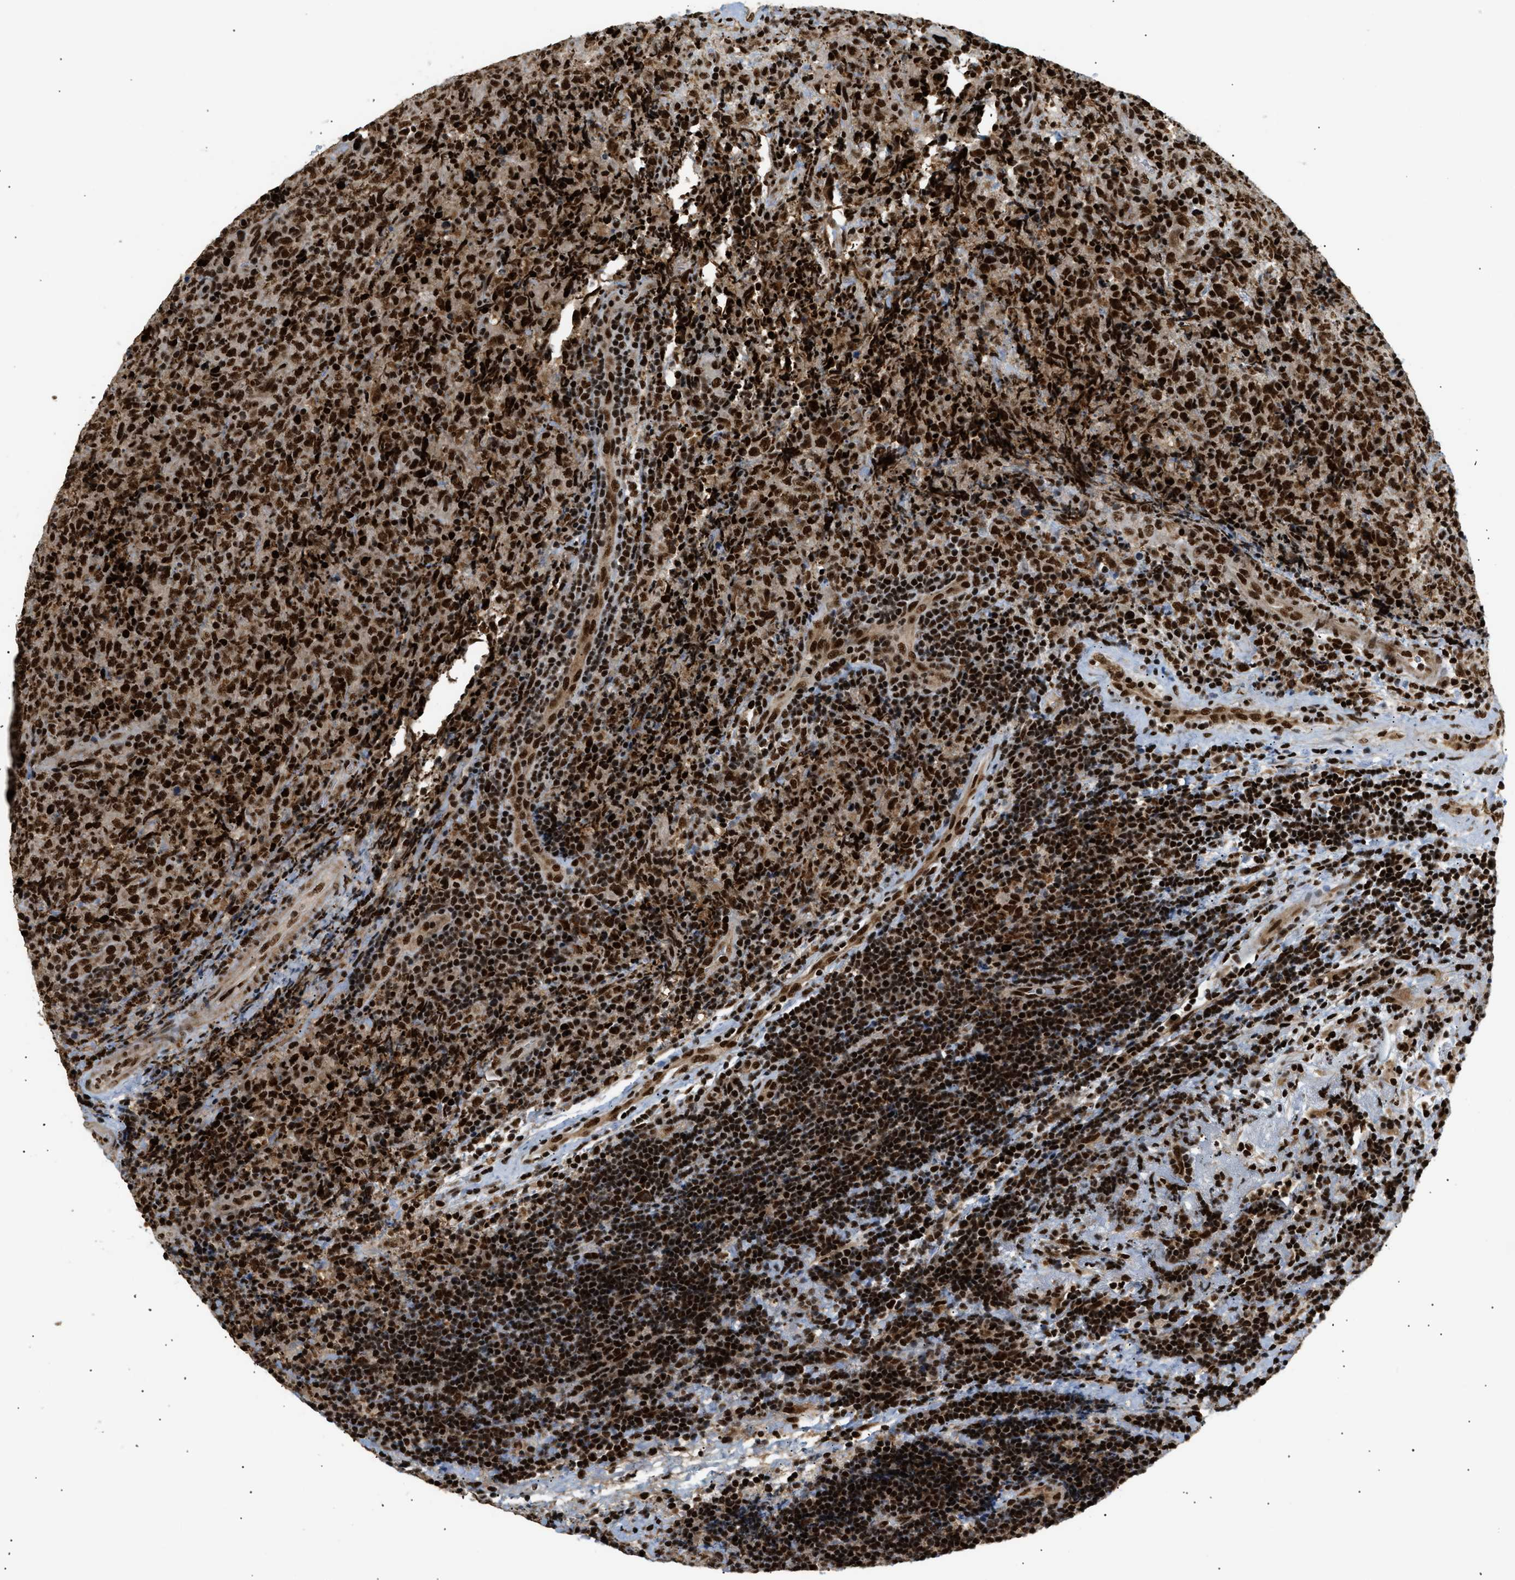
{"staining": {"intensity": "strong", "quantity": ">75%", "location": "nuclear"}, "tissue": "lymphoma", "cell_type": "Tumor cells", "image_type": "cancer", "snomed": [{"axis": "morphology", "description": "Malignant lymphoma, non-Hodgkin's type, High grade"}, {"axis": "topography", "description": "Tonsil"}], "caption": "Immunohistochemistry (IHC) (DAB (3,3'-diaminobenzidine)) staining of human malignant lymphoma, non-Hodgkin's type (high-grade) exhibits strong nuclear protein expression in about >75% of tumor cells. The staining is performed using DAB brown chromogen to label protein expression. The nuclei are counter-stained blue using hematoxylin.", "gene": "RBM5", "patient": {"sex": "female", "age": 36}}